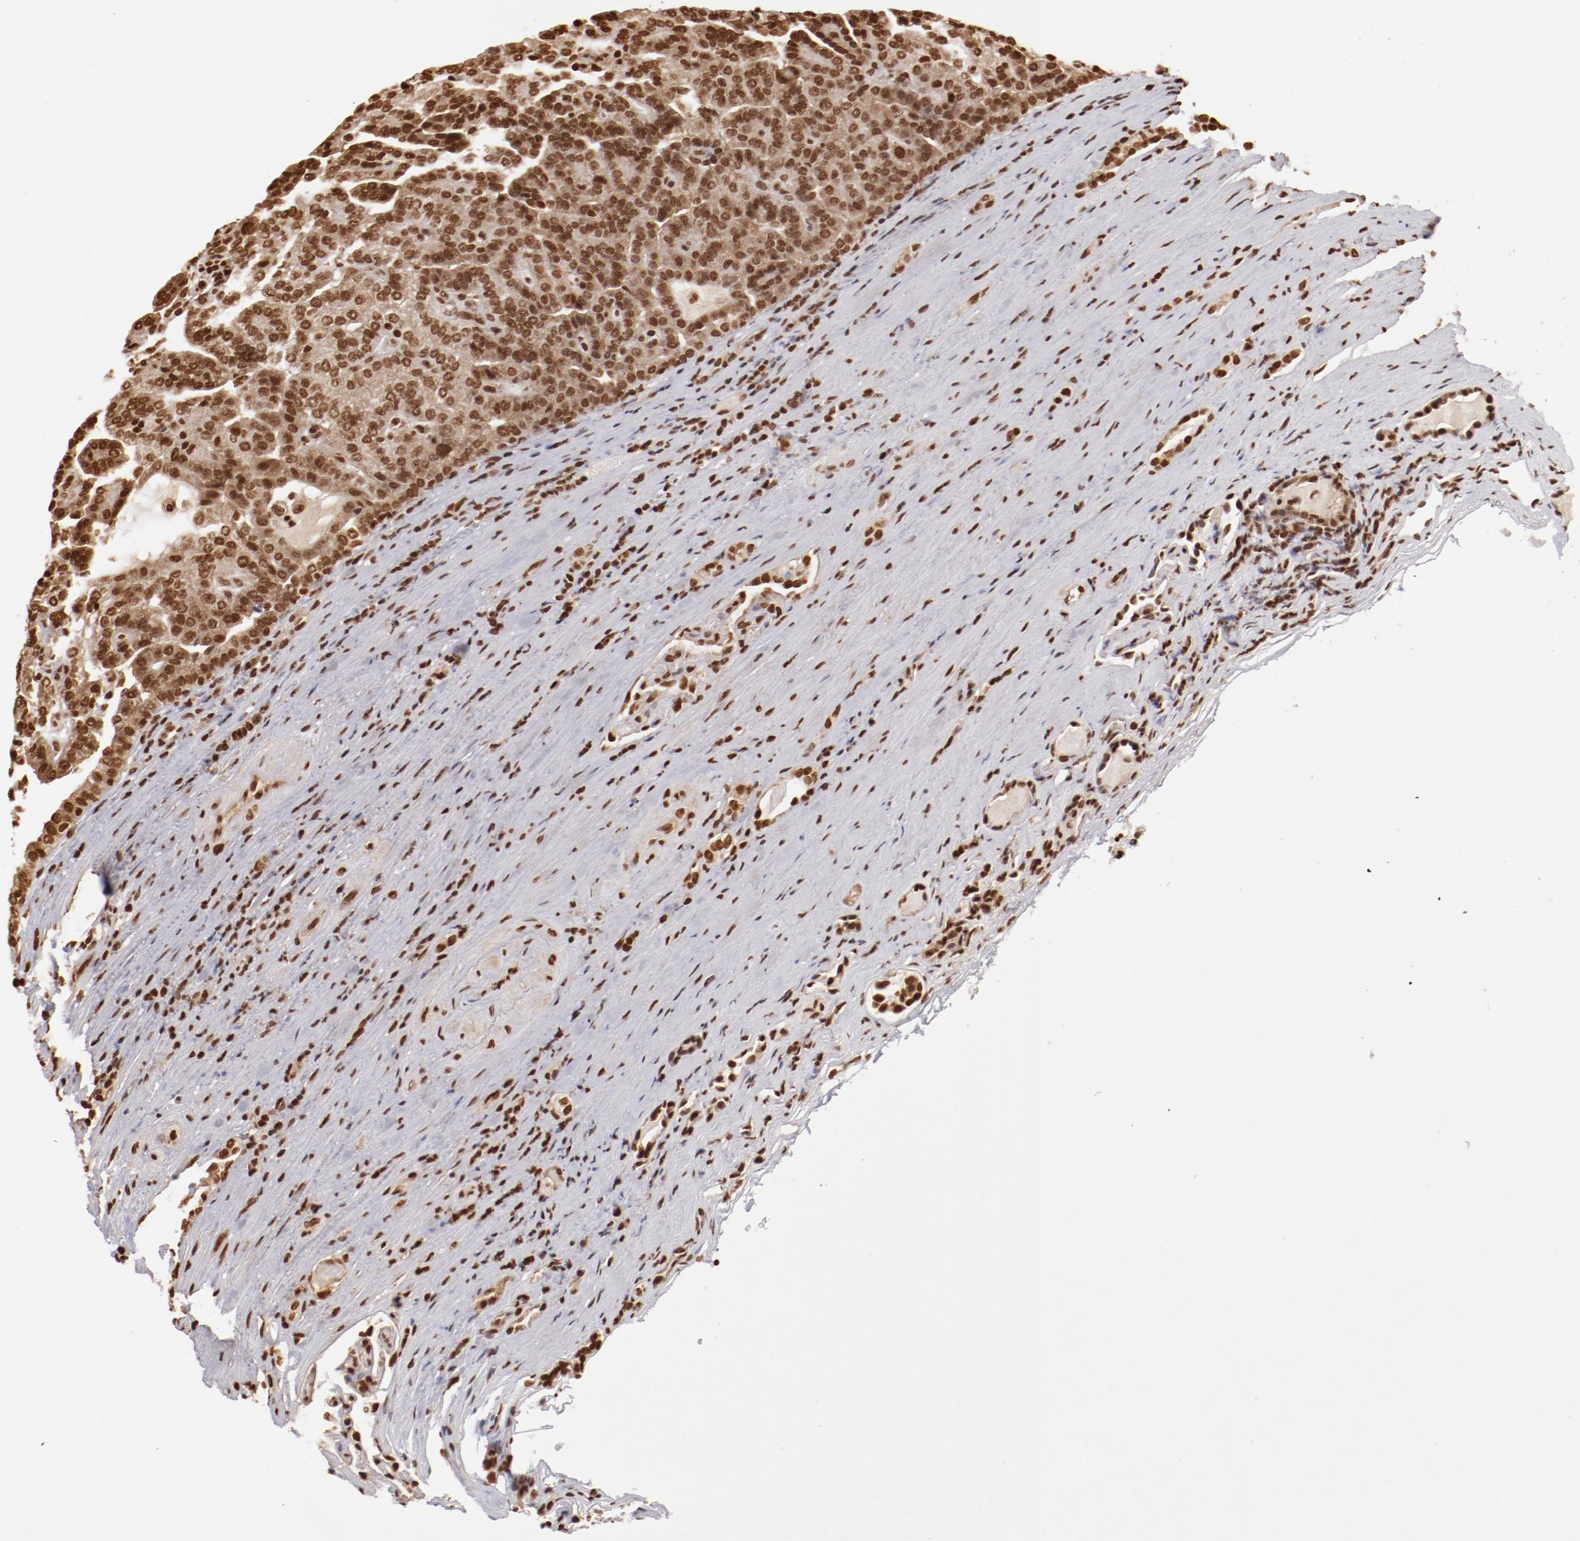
{"staining": {"intensity": "moderate", "quantity": ">75%", "location": "nuclear"}, "tissue": "renal cancer", "cell_type": "Tumor cells", "image_type": "cancer", "snomed": [{"axis": "morphology", "description": "Adenocarcinoma, NOS"}, {"axis": "topography", "description": "Kidney"}], "caption": "Immunohistochemistry (IHC) photomicrograph of neoplastic tissue: human adenocarcinoma (renal) stained using immunohistochemistry demonstrates medium levels of moderate protein expression localized specifically in the nuclear of tumor cells, appearing as a nuclear brown color.", "gene": "ABL2", "patient": {"sex": "male", "age": 61}}